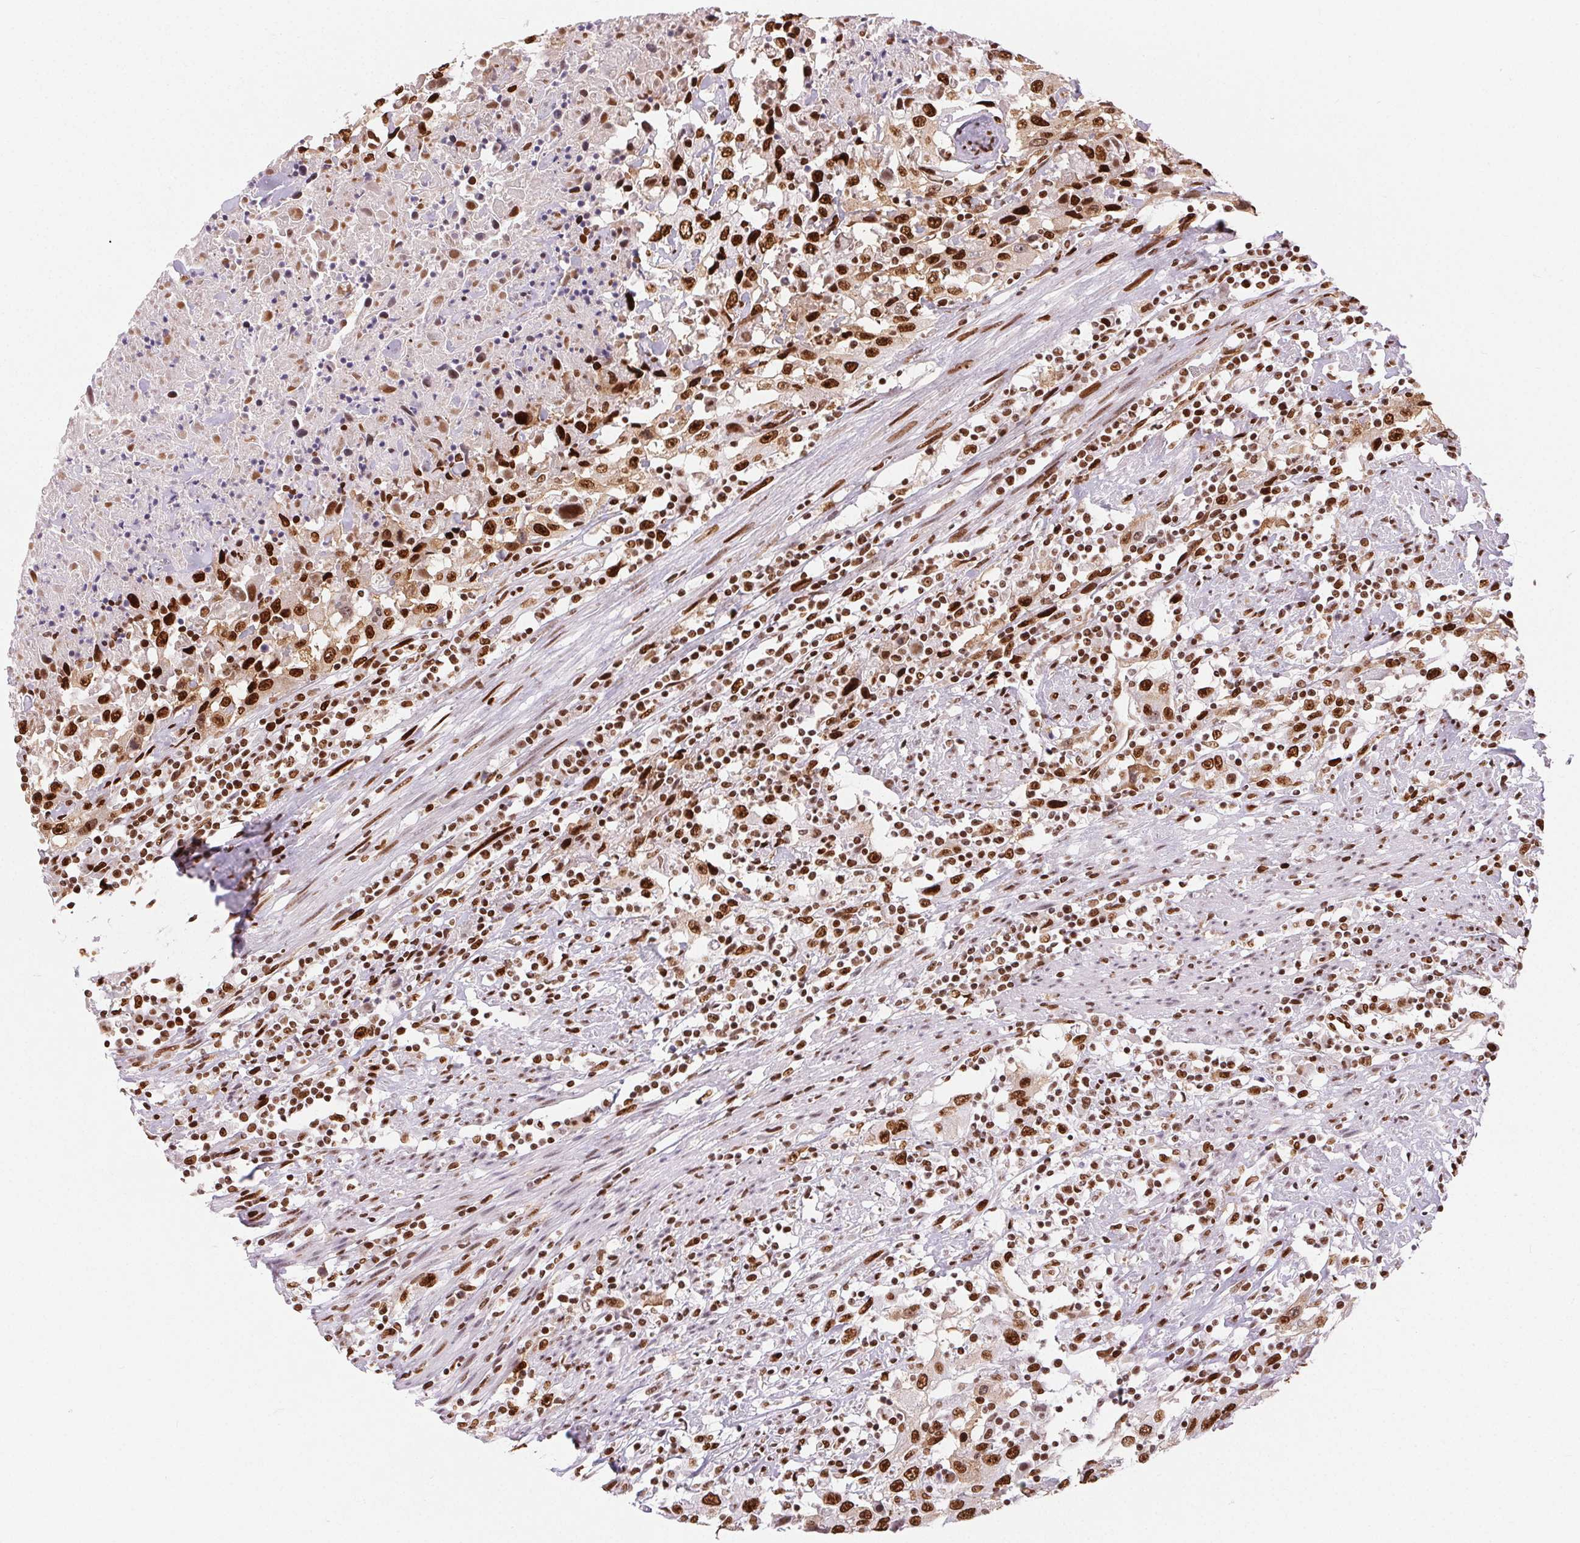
{"staining": {"intensity": "moderate", "quantity": ">75%", "location": "nuclear"}, "tissue": "urothelial cancer", "cell_type": "Tumor cells", "image_type": "cancer", "snomed": [{"axis": "morphology", "description": "Urothelial carcinoma, High grade"}, {"axis": "topography", "description": "Urinary bladder"}], "caption": "Immunohistochemical staining of urothelial carcinoma (high-grade) displays moderate nuclear protein positivity in about >75% of tumor cells.", "gene": "ZNF80", "patient": {"sex": "male", "age": 61}}